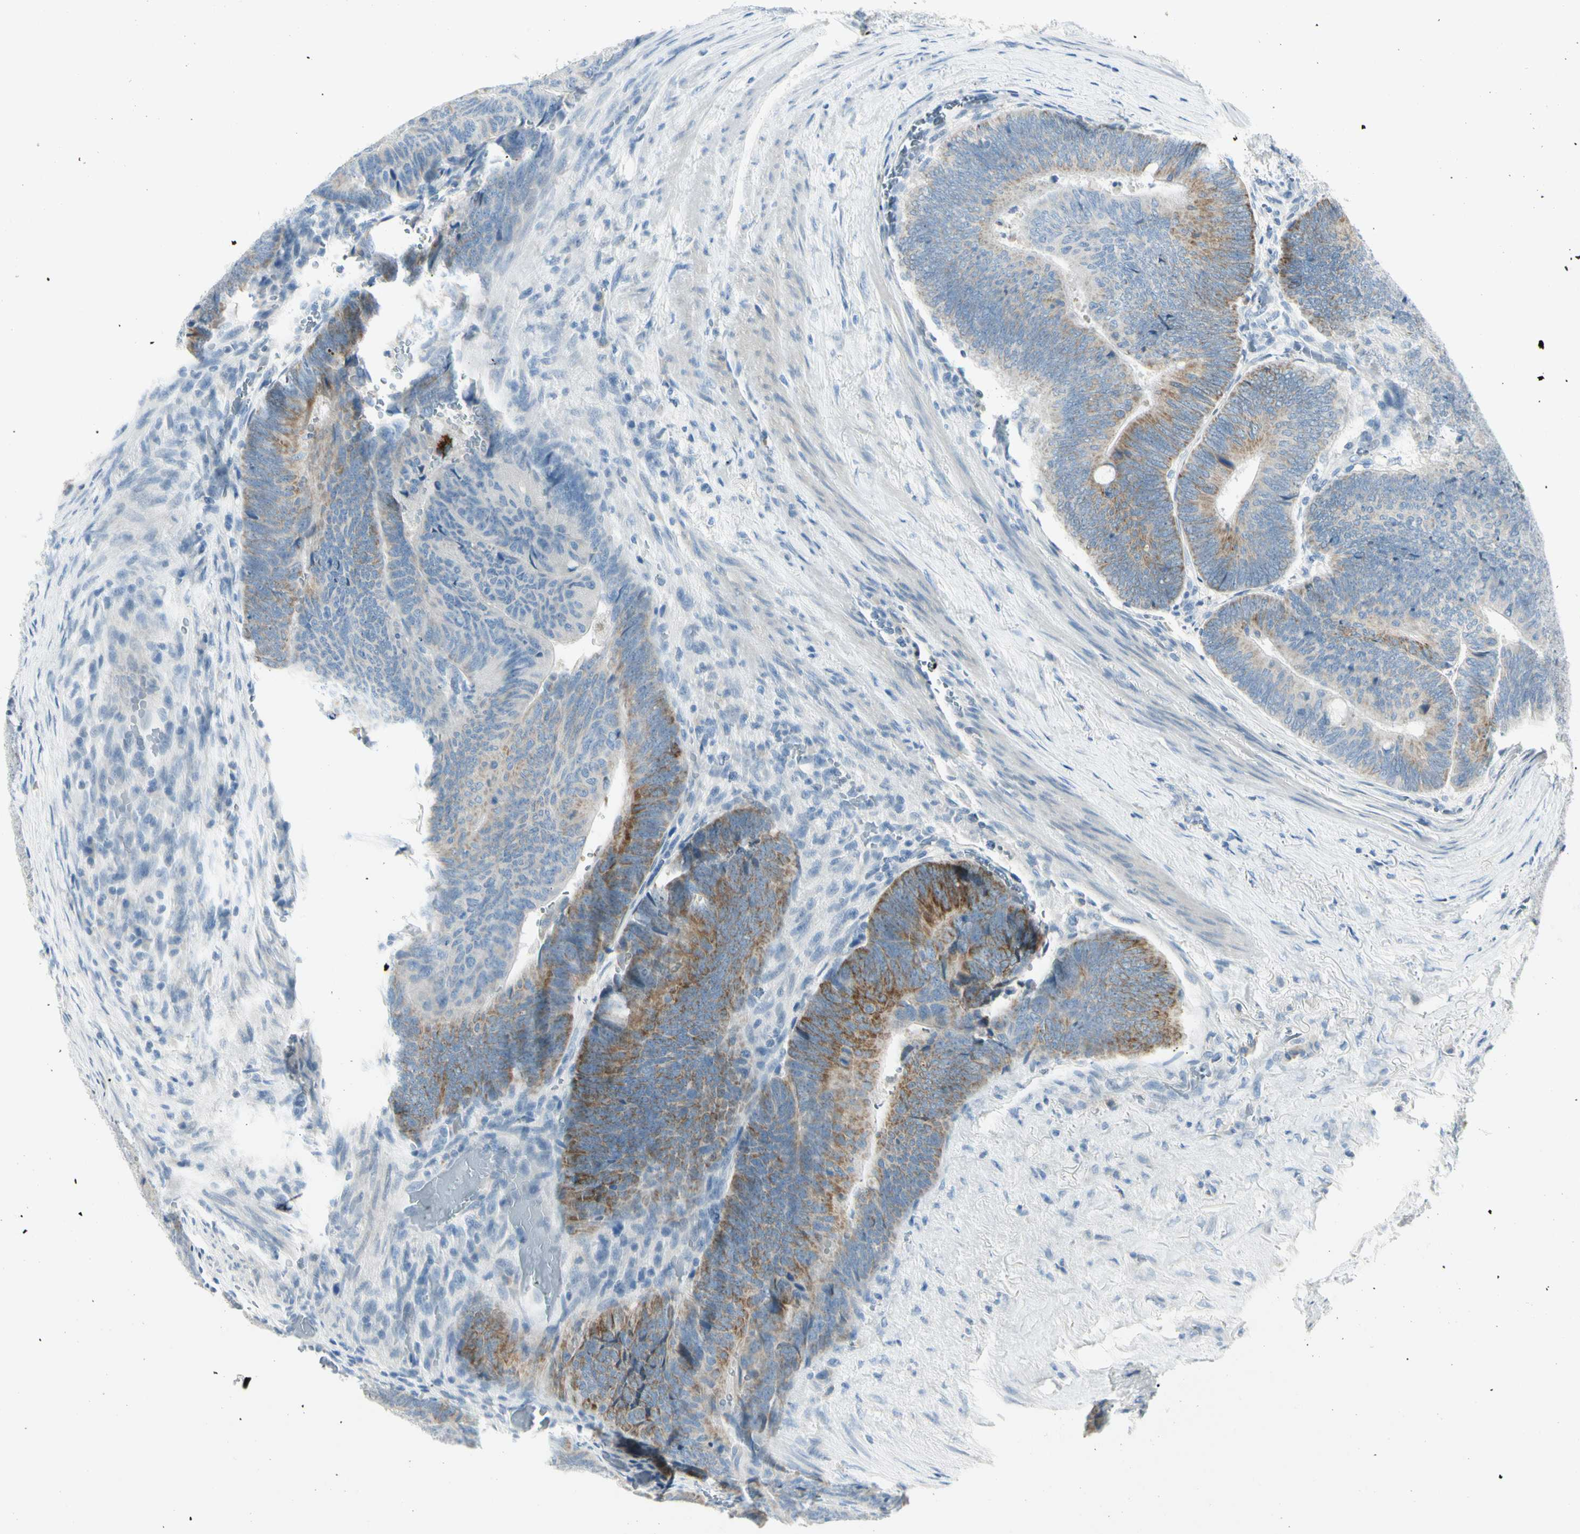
{"staining": {"intensity": "moderate", "quantity": "<25%", "location": "cytoplasmic/membranous"}, "tissue": "colorectal cancer", "cell_type": "Tumor cells", "image_type": "cancer", "snomed": [{"axis": "morphology", "description": "Normal tissue, NOS"}, {"axis": "morphology", "description": "Adenocarcinoma, NOS"}, {"axis": "topography", "description": "Rectum"}, {"axis": "topography", "description": "Peripheral nerve tissue"}], "caption": "Protein staining by immunohistochemistry demonstrates moderate cytoplasmic/membranous expression in approximately <25% of tumor cells in colorectal cancer. Nuclei are stained in blue.", "gene": "SLC6A15", "patient": {"sex": "male", "age": 92}}